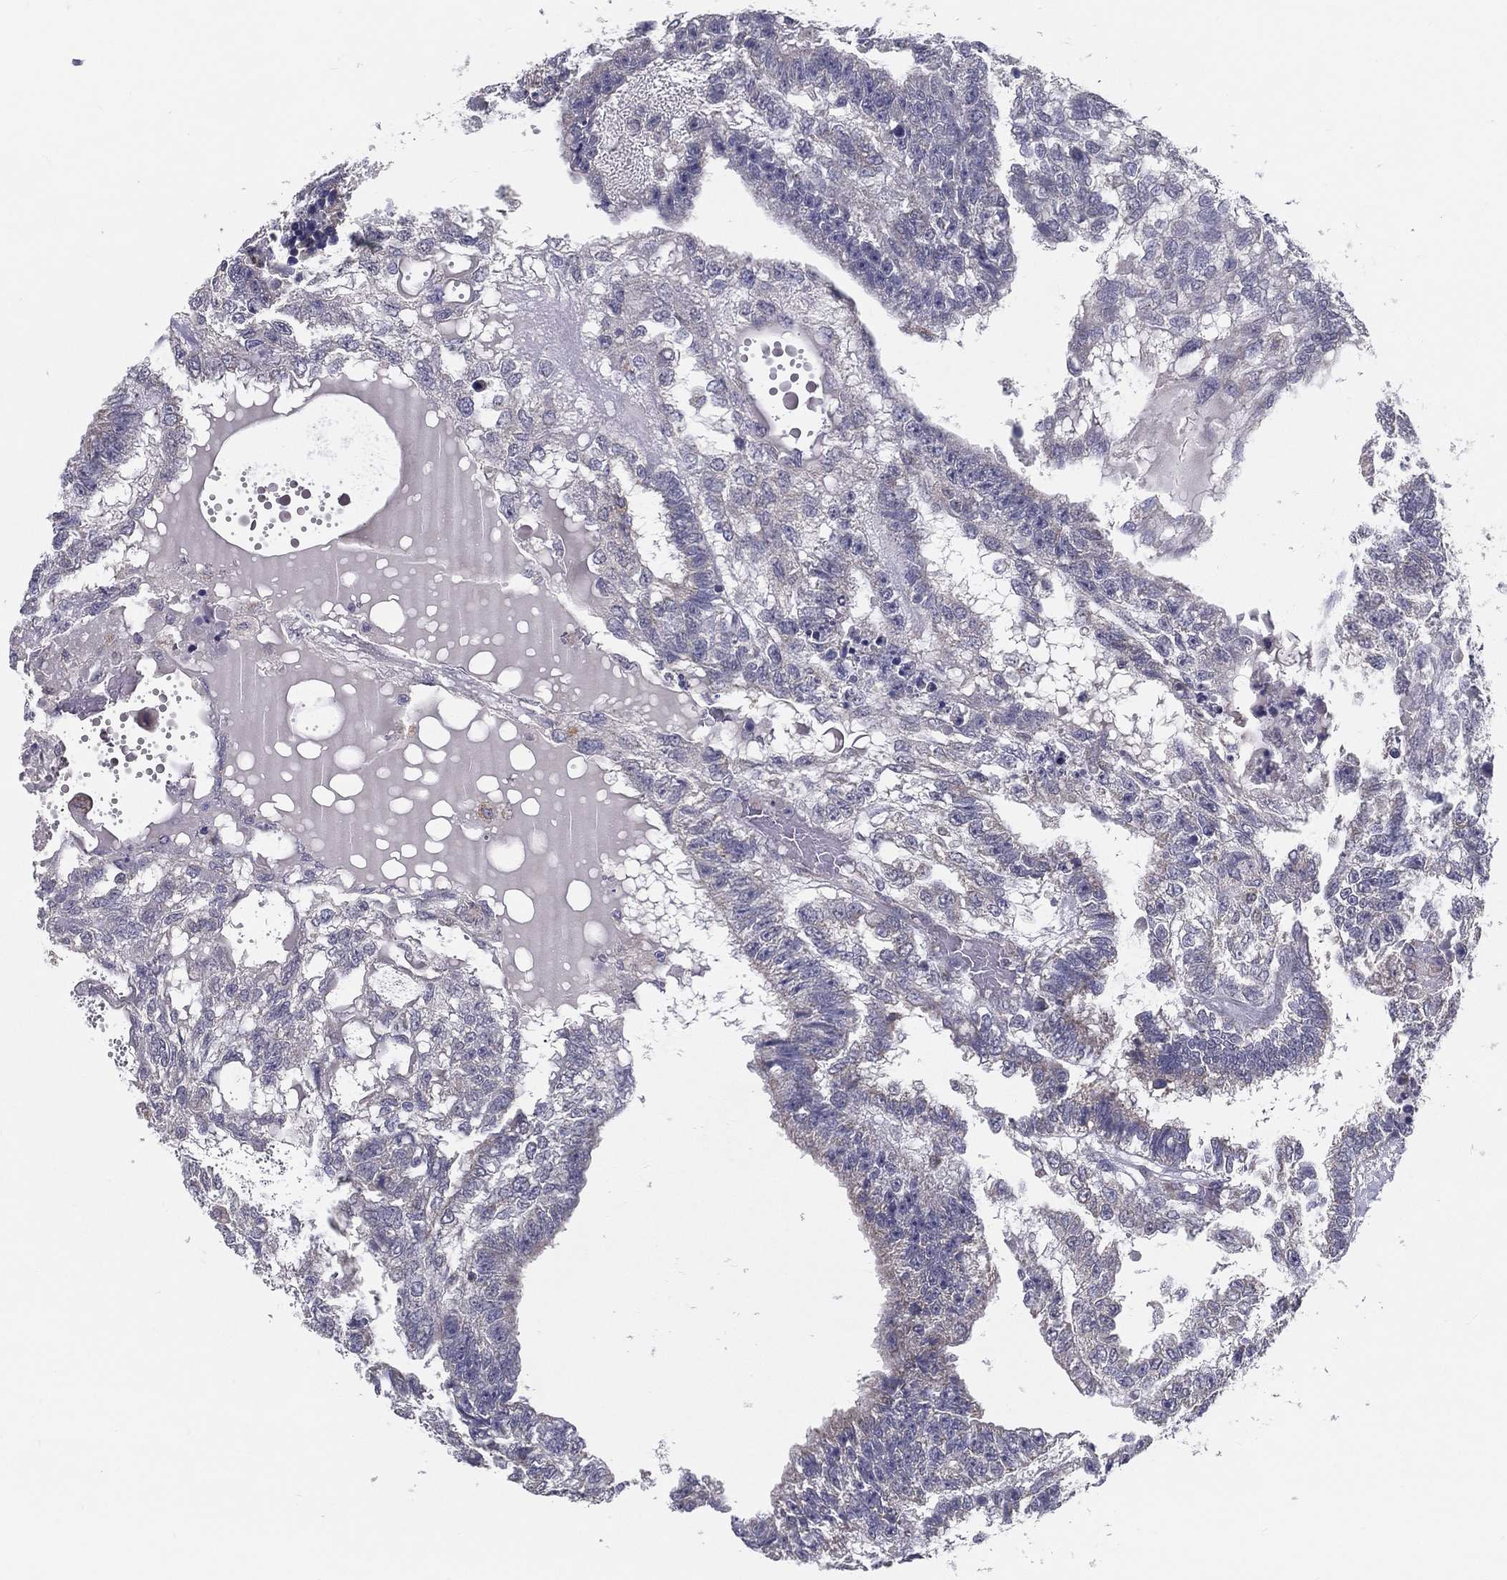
{"staining": {"intensity": "negative", "quantity": "none", "location": "none"}, "tissue": "testis cancer", "cell_type": "Tumor cells", "image_type": "cancer", "snomed": [{"axis": "morphology", "description": "Seminoma, NOS"}, {"axis": "morphology", "description": "Carcinoma, Embryonal, NOS"}, {"axis": "topography", "description": "Testis"}], "caption": "Immunohistochemistry histopathology image of neoplastic tissue: human testis cancer stained with DAB (3,3'-diaminobenzidine) reveals no significant protein expression in tumor cells. (Brightfield microscopy of DAB (3,3'-diaminobenzidine) immunohistochemistry (IHC) at high magnification).", "gene": "PCSK1", "patient": {"sex": "male", "age": 41}}